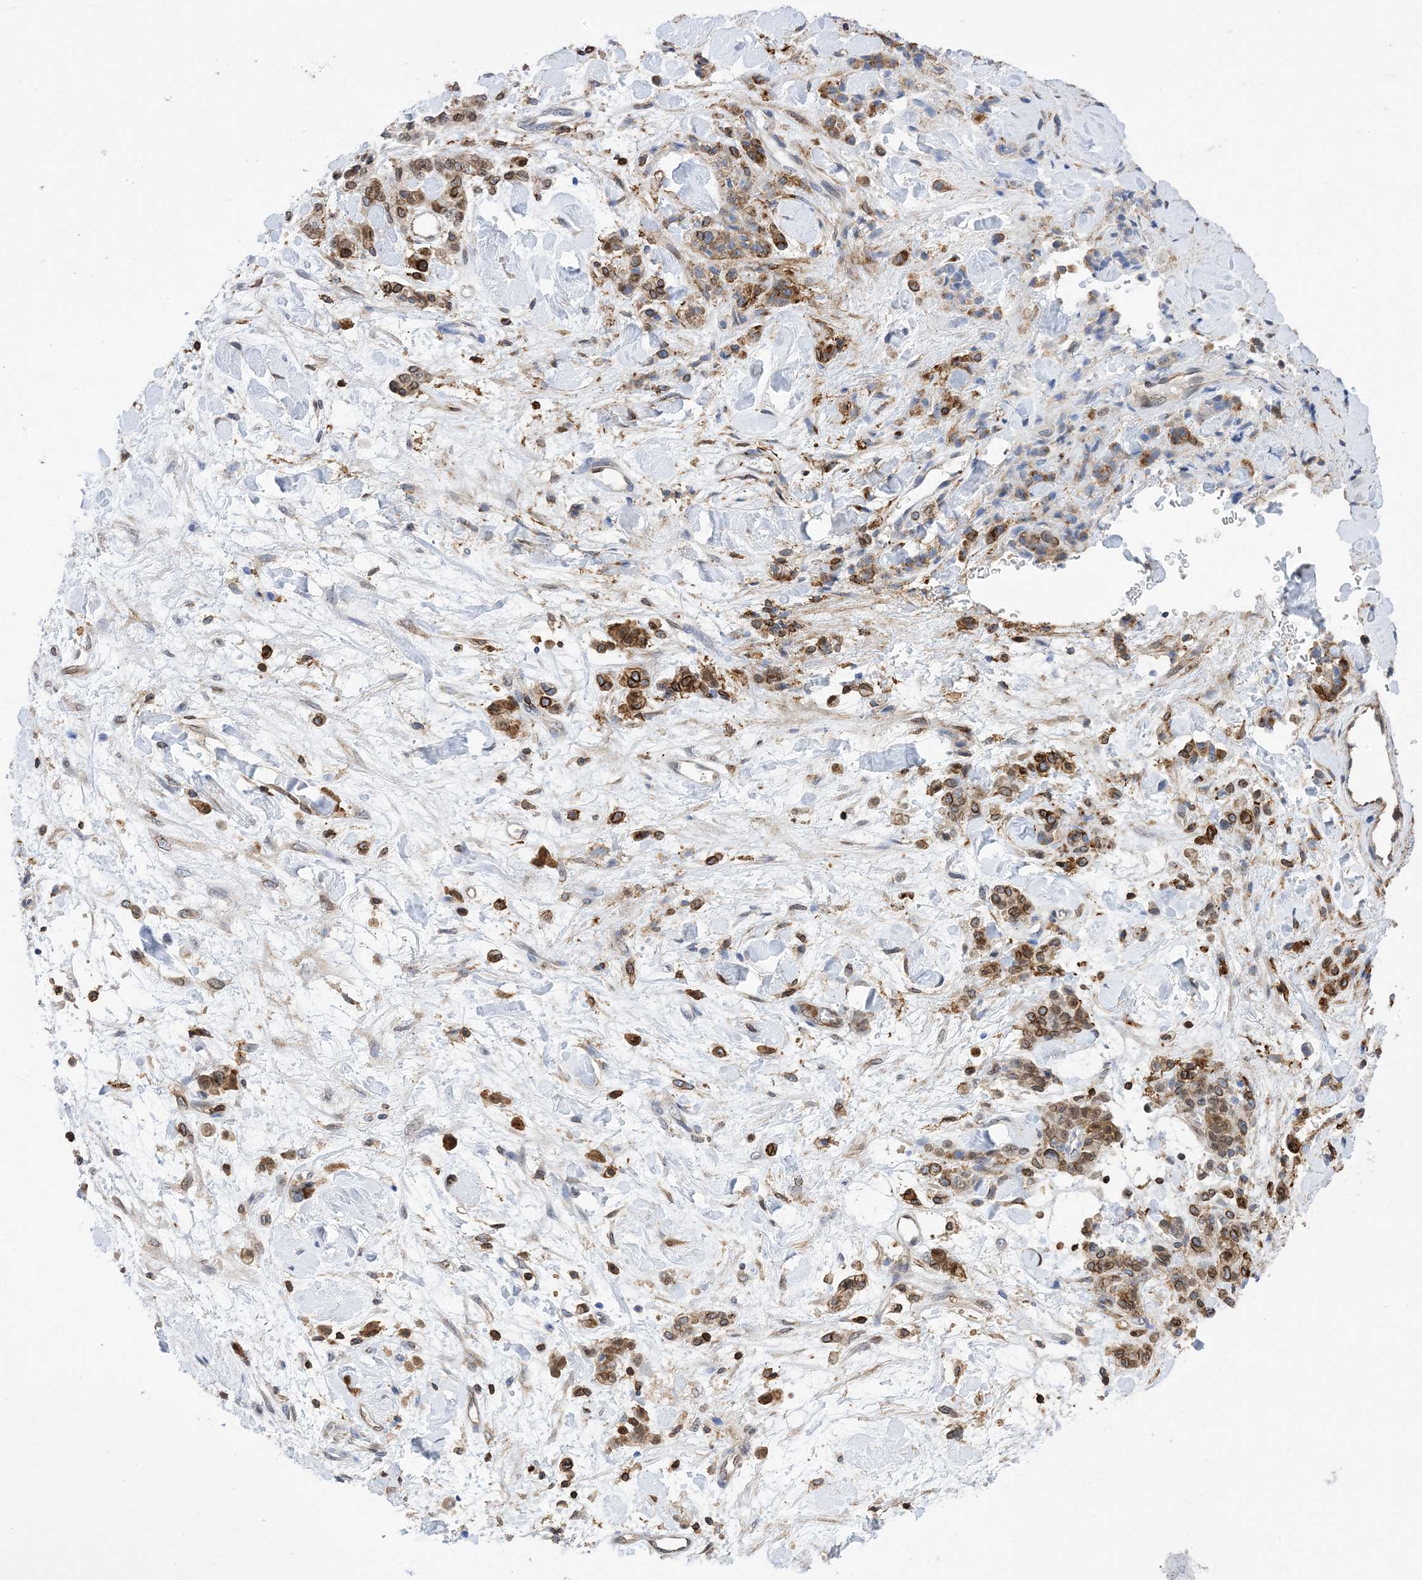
{"staining": {"intensity": "strong", "quantity": ">75%", "location": "cytoplasmic/membranous"}, "tissue": "stomach cancer", "cell_type": "Tumor cells", "image_type": "cancer", "snomed": [{"axis": "morphology", "description": "Normal tissue, NOS"}, {"axis": "morphology", "description": "Adenocarcinoma, NOS"}, {"axis": "topography", "description": "Stomach"}], "caption": "This histopathology image displays stomach adenocarcinoma stained with IHC to label a protein in brown. The cytoplasmic/membranous of tumor cells show strong positivity for the protein. Nuclei are counter-stained blue.", "gene": "ANXA1", "patient": {"sex": "male", "age": 82}}